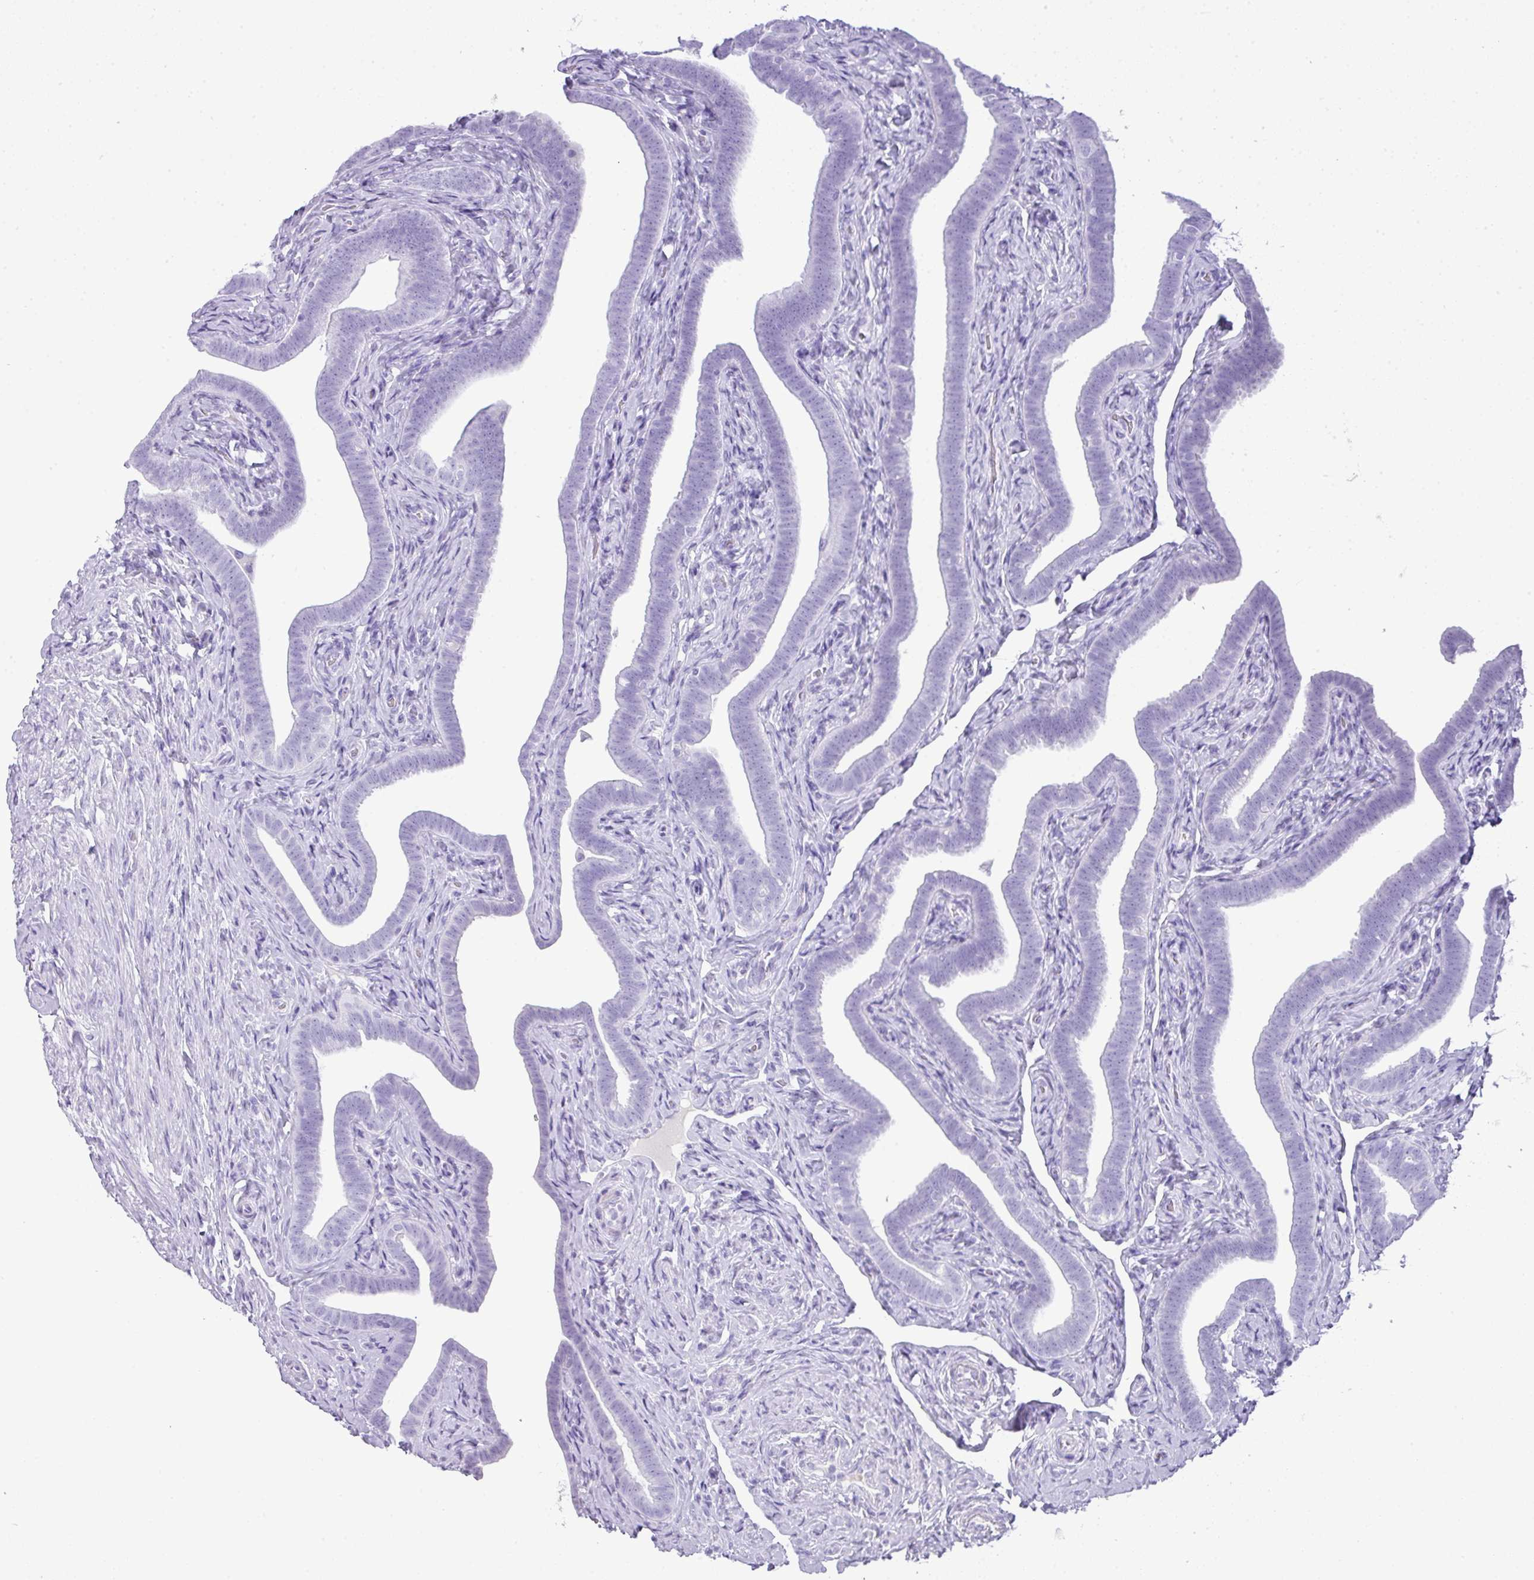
{"staining": {"intensity": "negative", "quantity": "none", "location": "none"}, "tissue": "fallopian tube", "cell_type": "Glandular cells", "image_type": "normal", "snomed": [{"axis": "morphology", "description": "Normal tissue, NOS"}, {"axis": "topography", "description": "Fallopian tube"}], "caption": "Immunohistochemistry photomicrograph of normal fallopian tube stained for a protein (brown), which exhibits no expression in glandular cells.", "gene": "TNP1", "patient": {"sex": "female", "age": 69}}